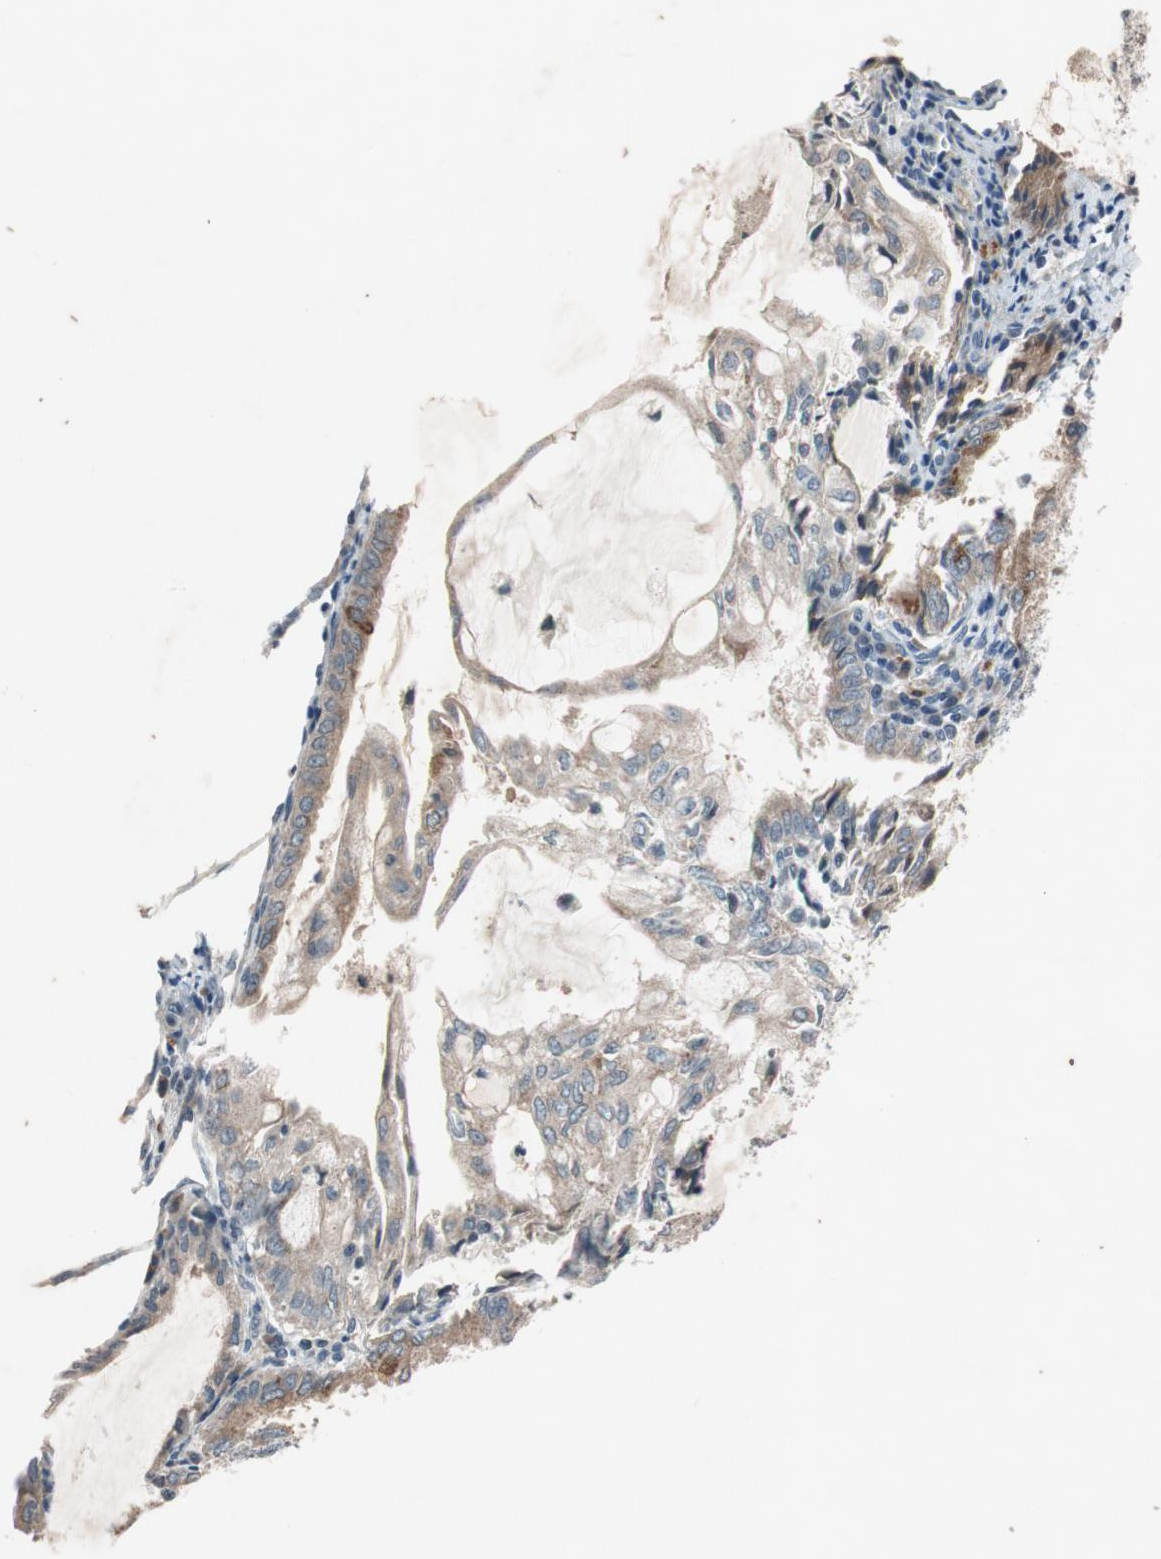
{"staining": {"intensity": "moderate", "quantity": ">75%", "location": "cytoplasmic/membranous"}, "tissue": "endometrial cancer", "cell_type": "Tumor cells", "image_type": "cancer", "snomed": [{"axis": "morphology", "description": "Adenocarcinoma, NOS"}, {"axis": "topography", "description": "Endometrium"}], "caption": "Protein expression analysis of endometrial cancer shows moderate cytoplasmic/membranous staining in approximately >75% of tumor cells.", "gene": "ATP2C1", "patient": {"sex": "female", "age": 86}}